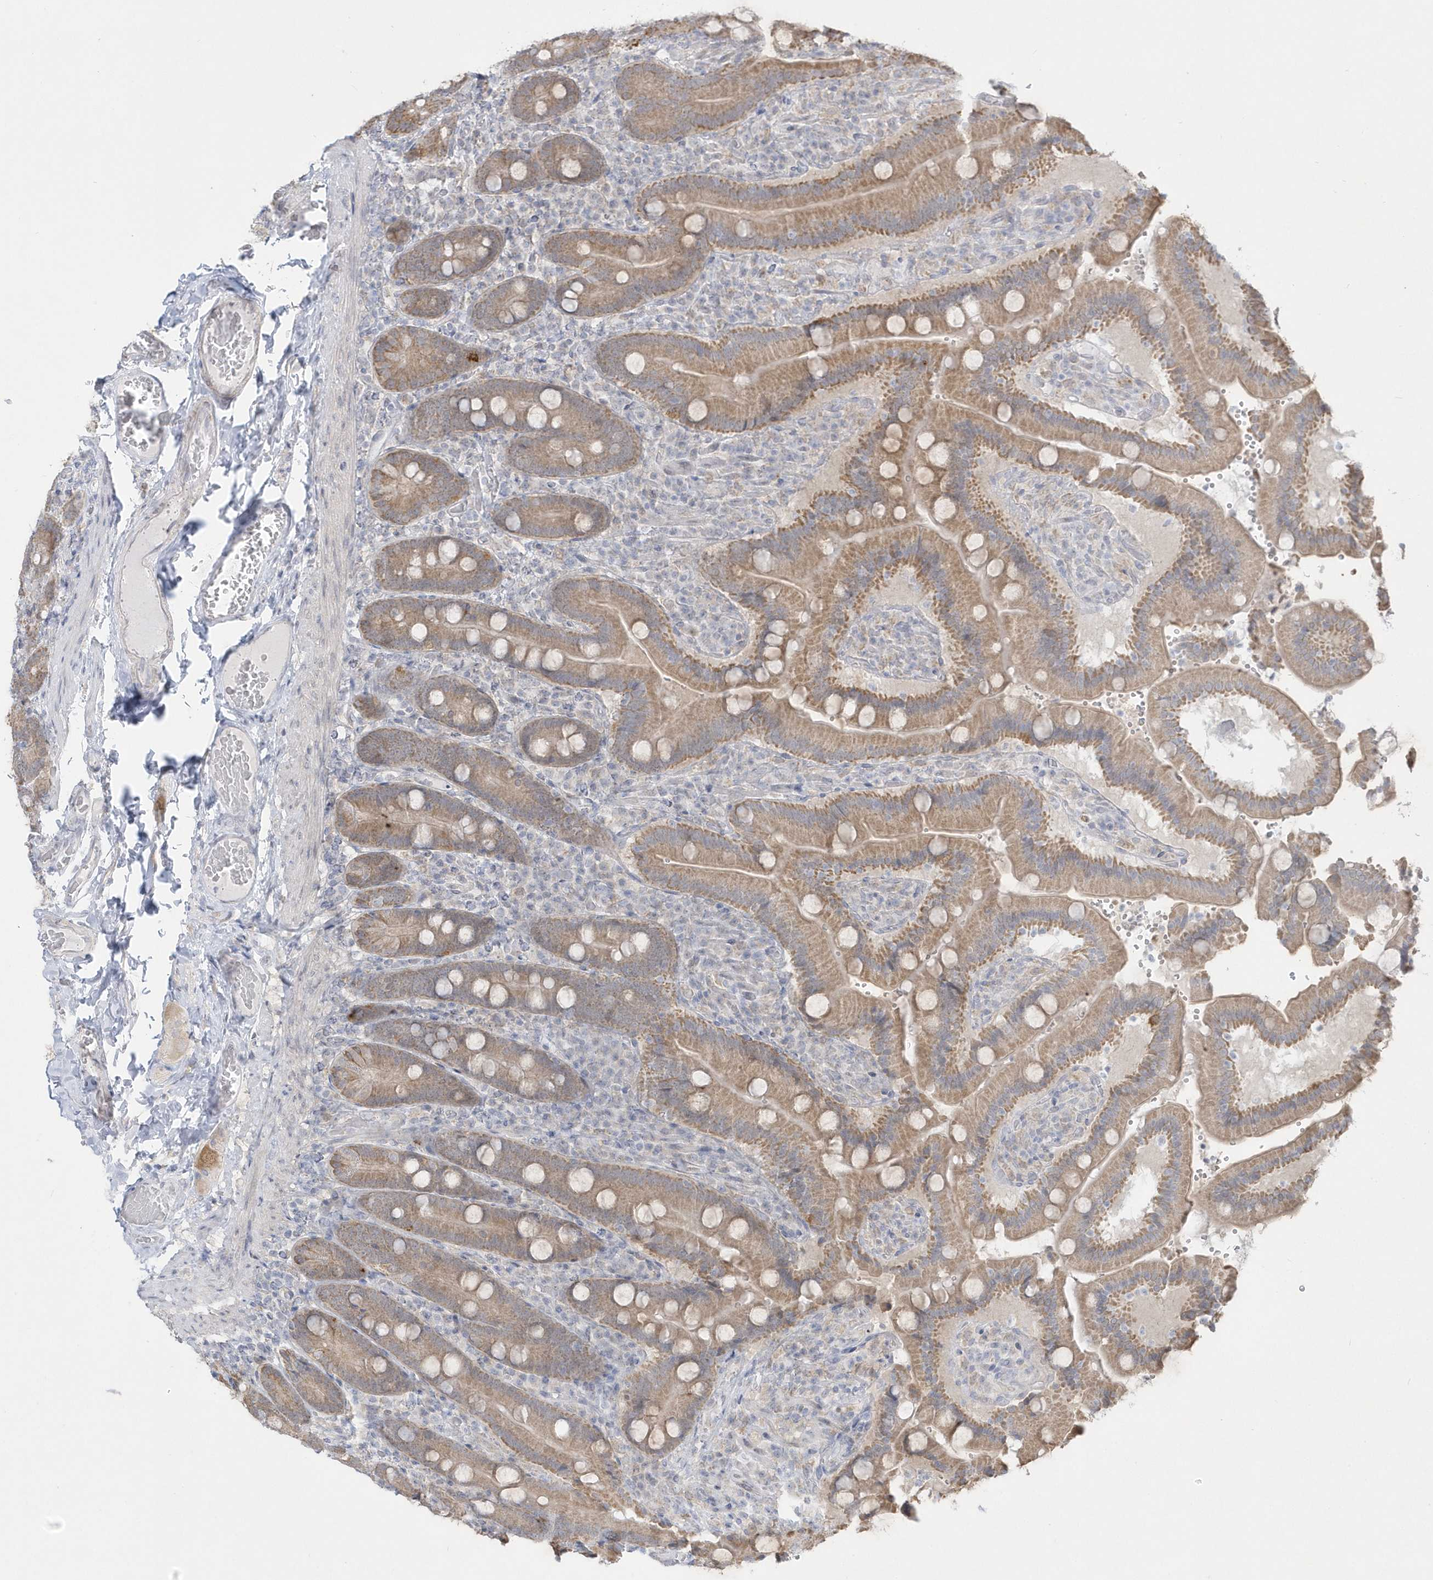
{"staining": {"intensity": "moderate", "quantity": ">75%", "location": "cytoplasmic/membranous"}, "tissue": "duodenum", "cell_type": "Glandular cells", "image_type": "normal", "snomed": [{"axis": "morphology", "description": "Normal tissue, NOS"}, {"axis": "topography", "description": "Duodenum"}], "caption": "Normal duodenum shows moderate cytoplasmic/membranous expression in about >75% of glandular cells Using DAB (3,3'-diaminobenzidine) (brown) and hematoxylin (blue) stains, captured at high magnification using brightfield microscopy..", "gene": "PCBD1", "patient": {"sex": "female", "age": 62}}